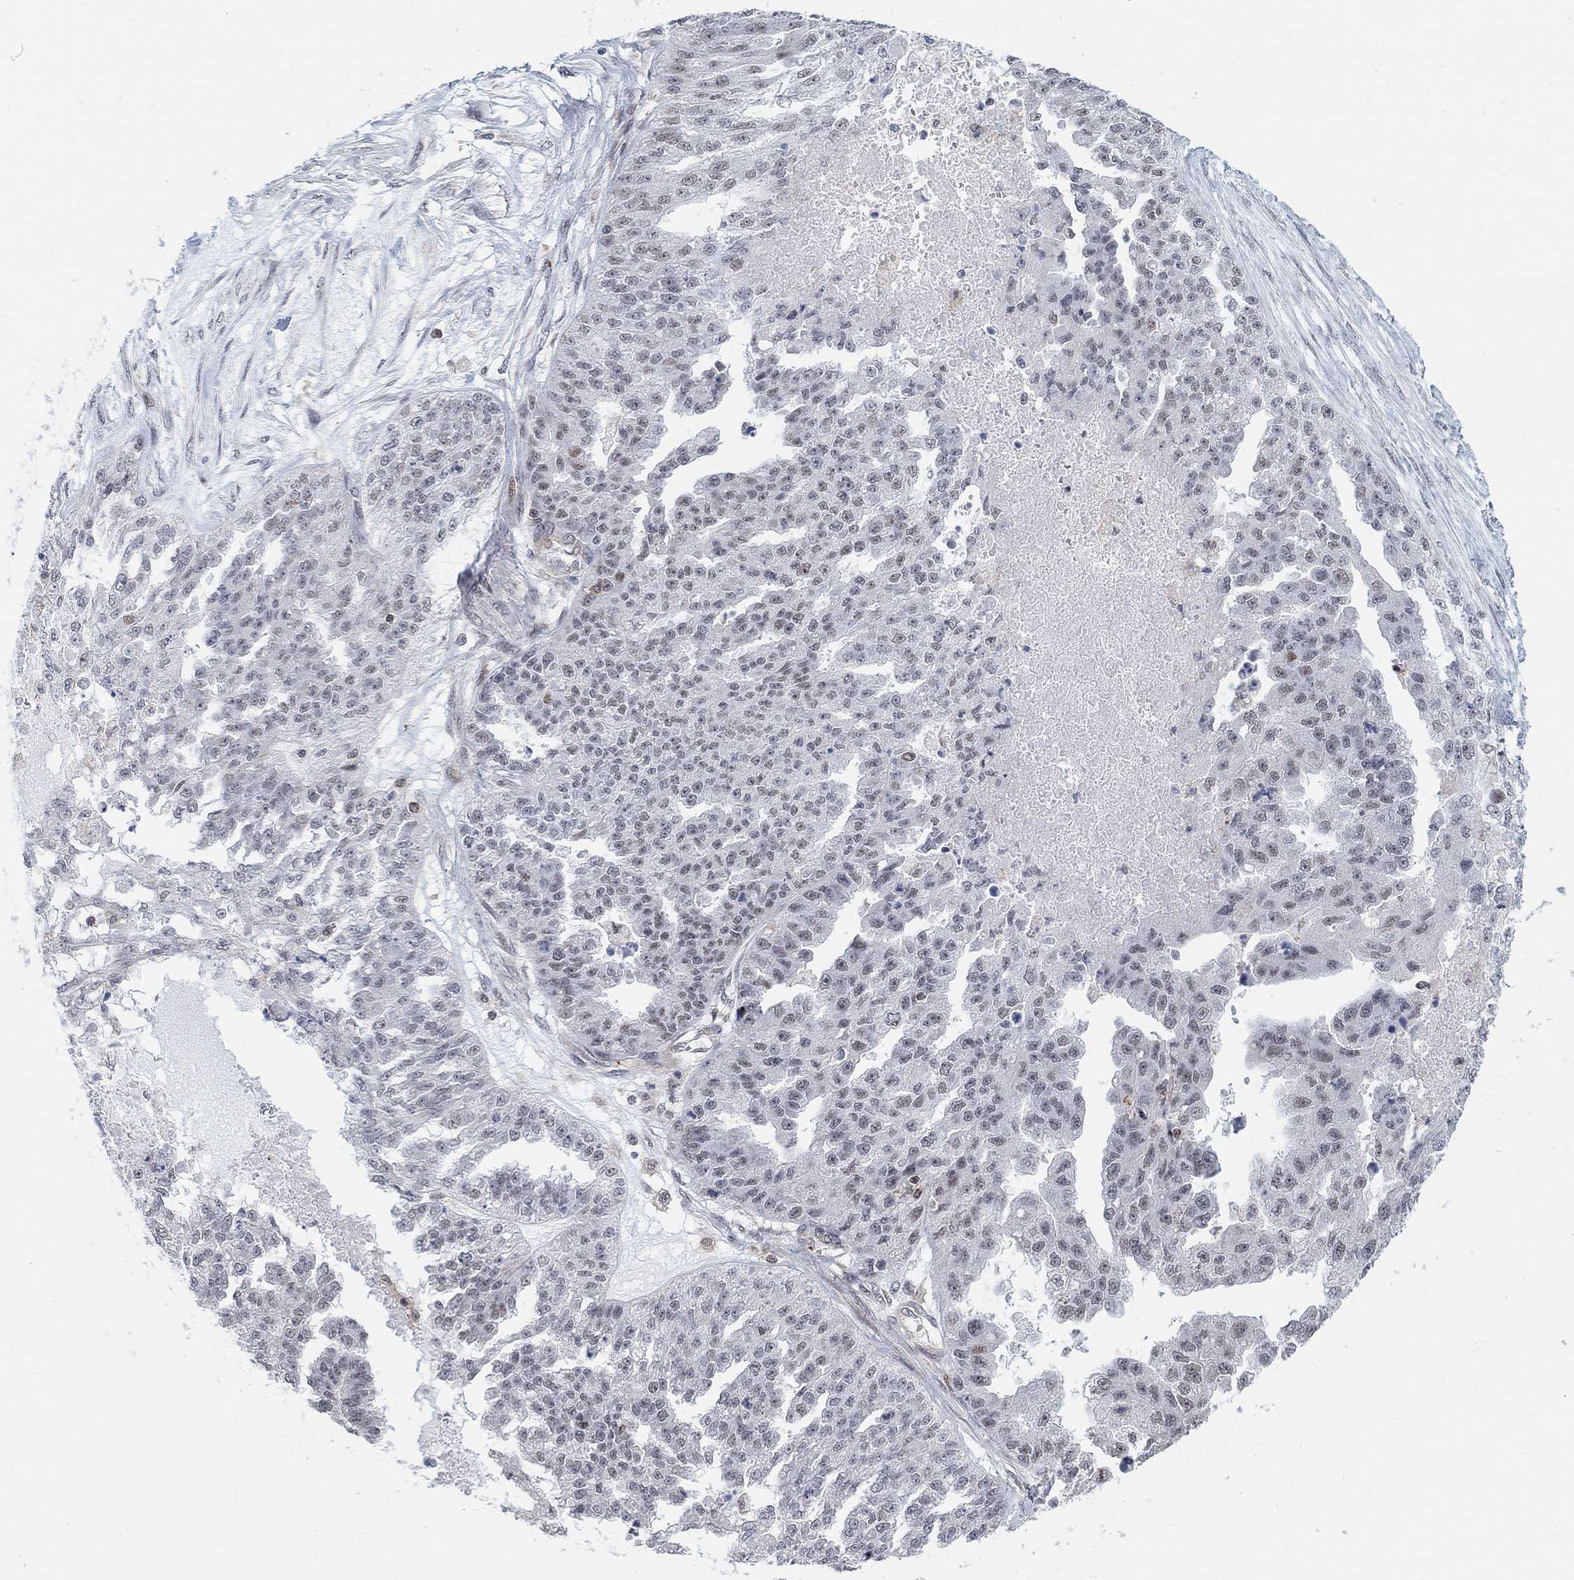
{"staining": {"intensity": "weak", "quantity": "<25%", "location": "nuclear"}, "tissue": "ovarian cancer", "cell_type": "Tumor cells", "image_type": "cancer", "snomed": [{"axis": "morphology", "description": "Cystadenocarcinoma, serous, NOS"}, {"axis": "topography", "description": "Ovary"}], "caption": "IHC micrograph of neoplastic tissue: human ovarian cancer stained with DAB shows no significant protein expression in tumor cells.", "gene": "PWWP2B", "patient": {"sex": "female", "age": 58}}